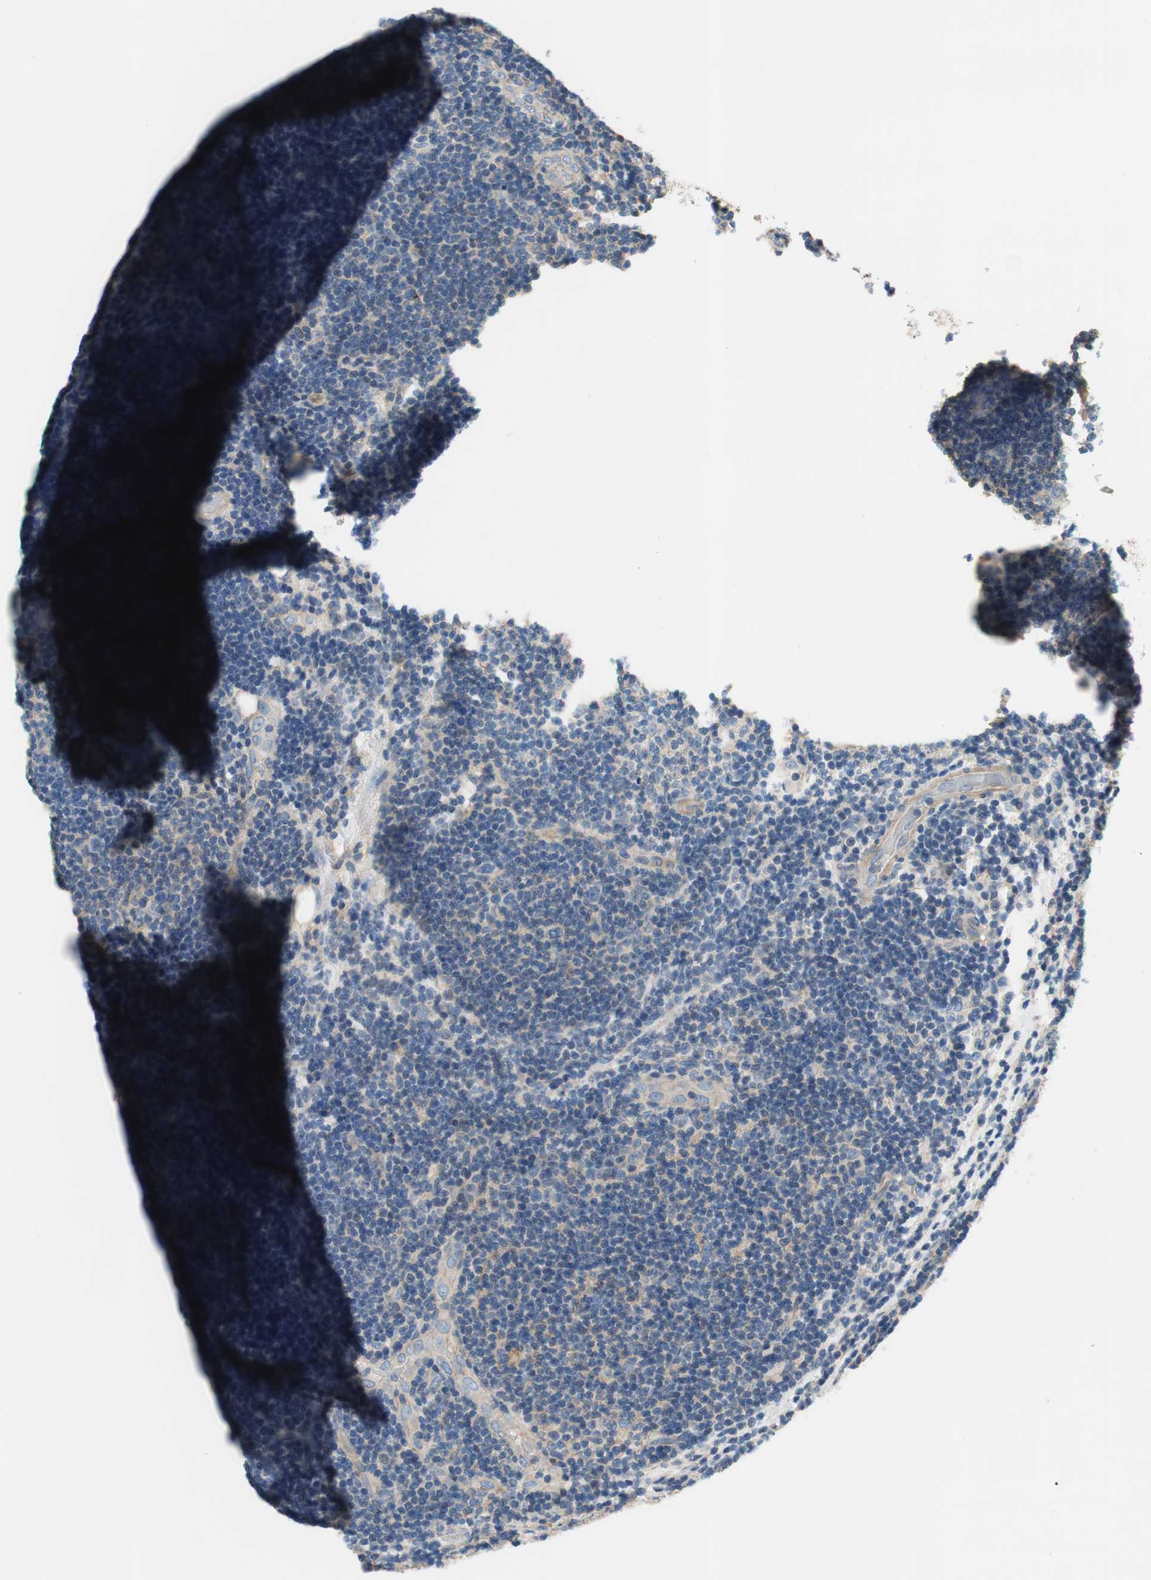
{"staining": {"intensity": "negative", "quantity": "none", "location": "none"}, "tissue": "lymphoma", "cell_type": "Tumor cells", "image_type": "cancer", "snomed": [{"axis": "morphology", "description": "Malignant lymphoma, non-Hodgkin's type, Low grade"}, {"axis": "topography", "description": "Lymph node"}], "caption": "The micrograph demonstrates no significant positivity in tumor cells of lymphoma.", "gene": "CALML3", "patient": {"sex": "male", "age": 83}}